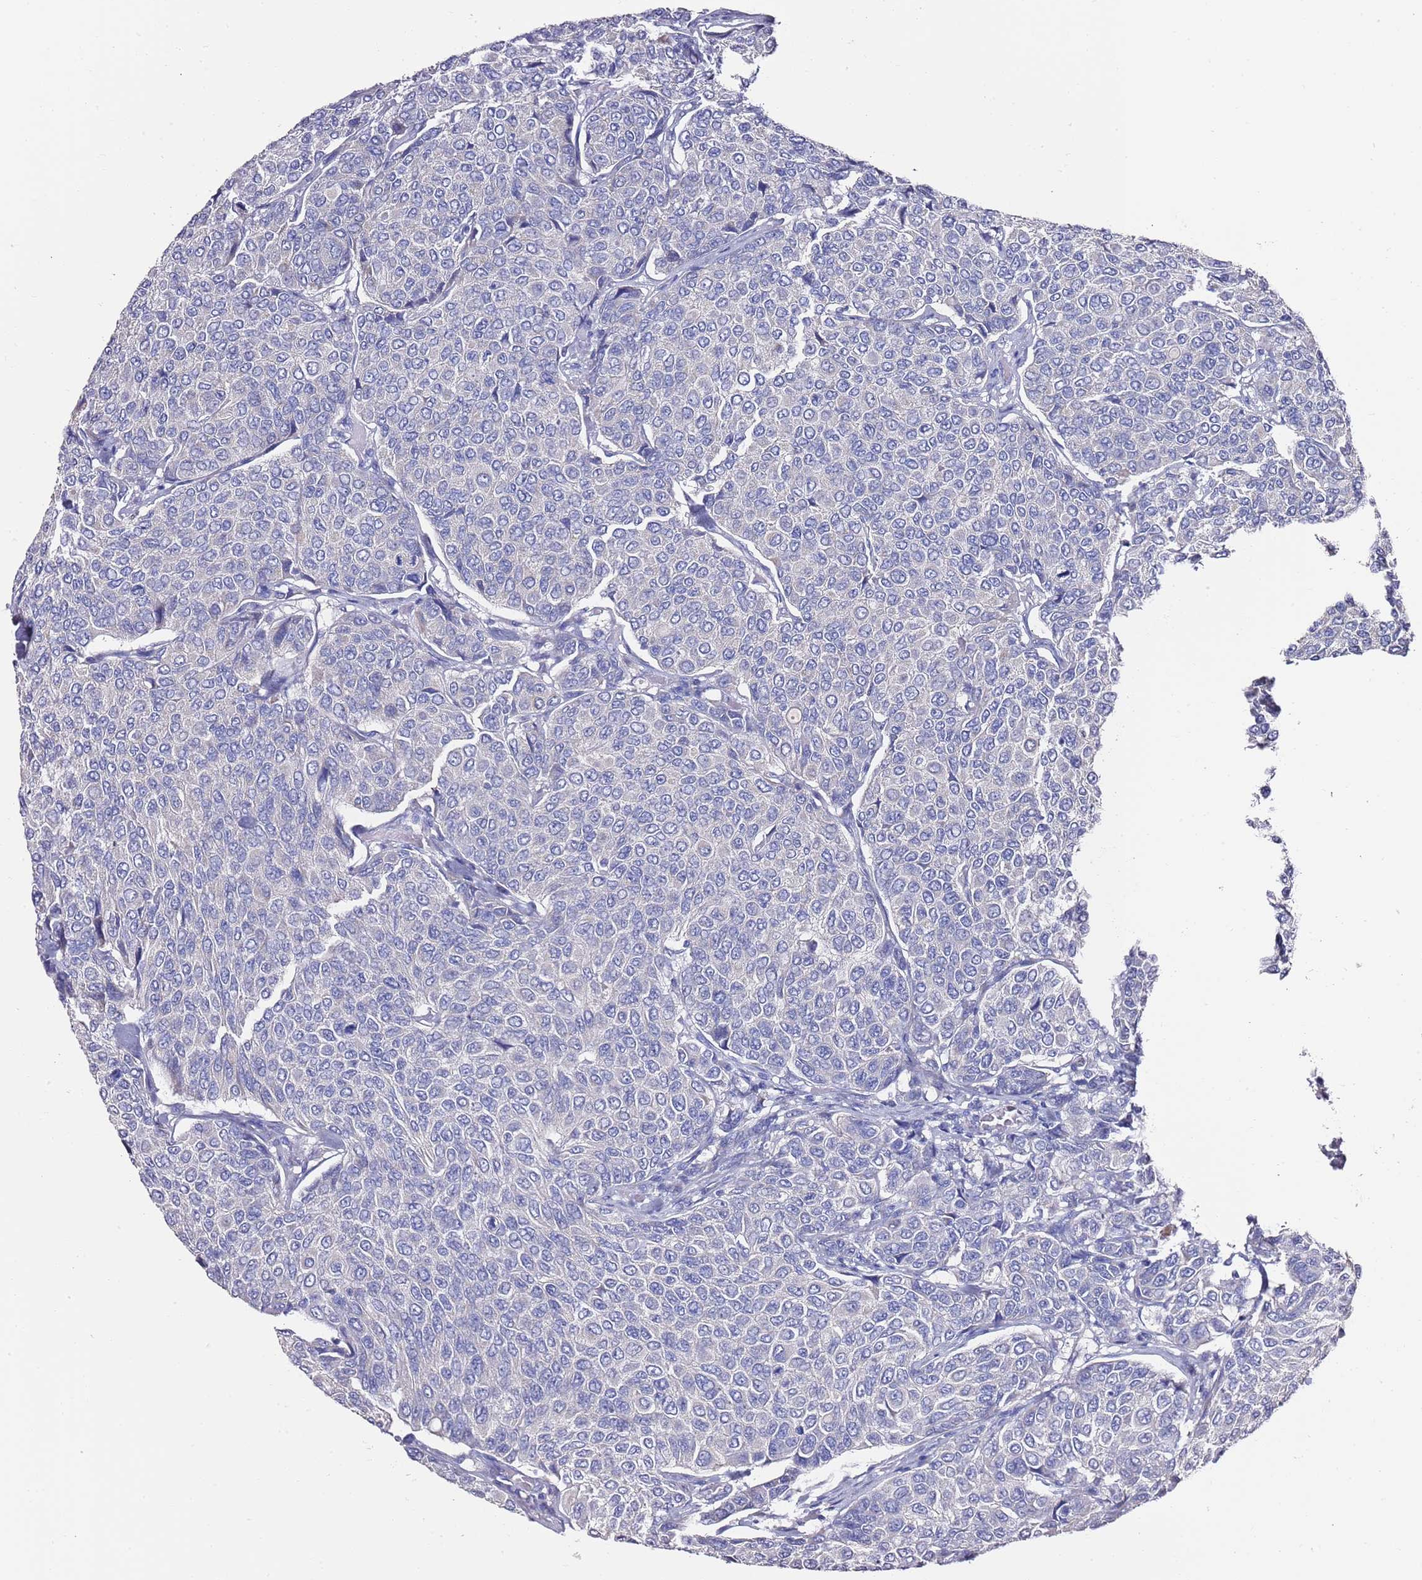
{"staining": {"intensity": "negative", "quantity": "none", "location": "none"}, "tissue": "breast cancer", "cell_type": "Tumor cells", "image_type": "cancer", "snomed": [{"axis": "morphology", "description": "Duct carcinoma"}, {"axis": "topography", "description": "Breast"}], "caption": "Human invasive ductal carcinoma (breast) stained for a protein using IHC shows no staining in tumor cells.", "gene": "MYBPC3", "patient": {"sex": "female", "age": 55}}